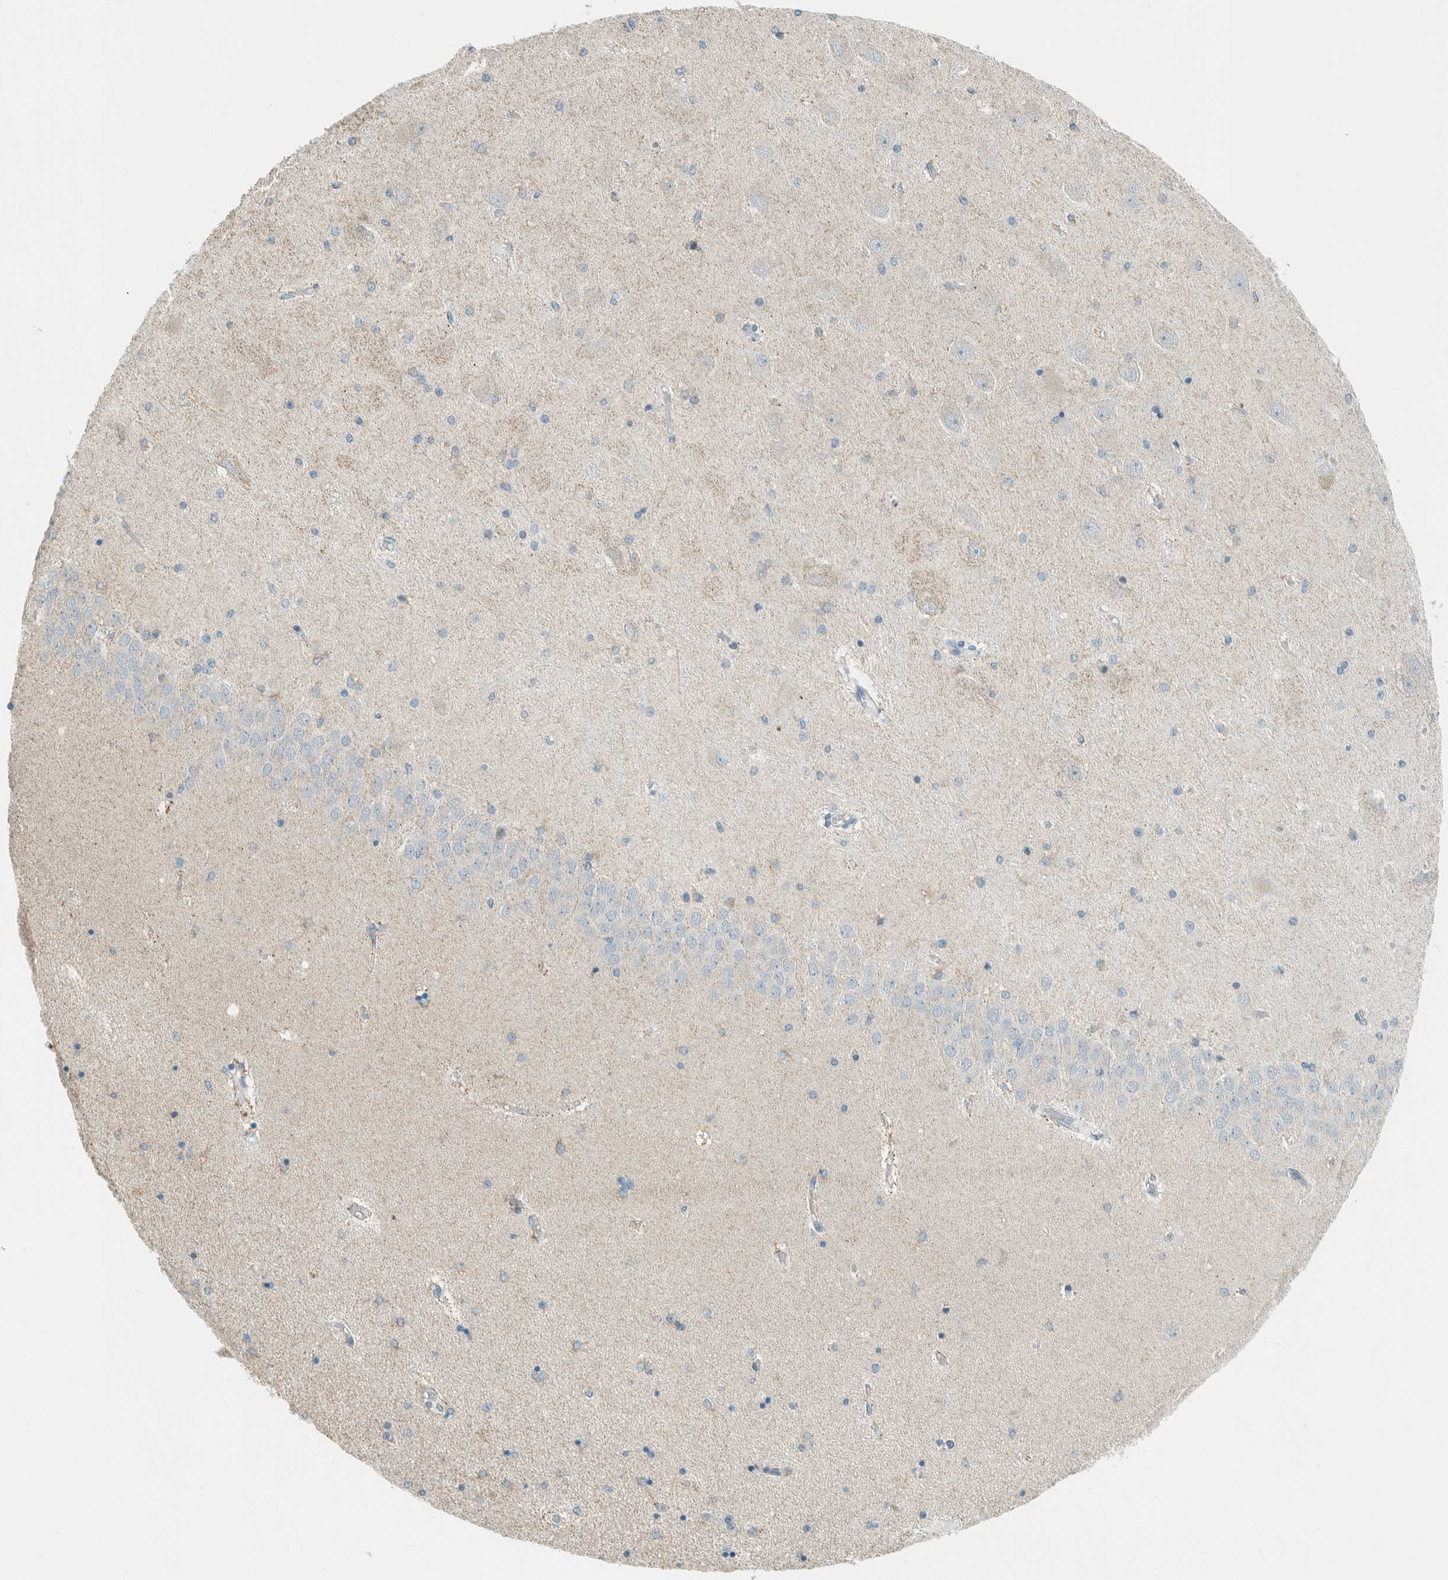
{"staining": {"intensity": "negative", "quantity": "none", "location": "none"}, "tissue": "hippocampus", "cell_type": "Glial cells", "image_type": "normal", "snomed": [{"axis": "morphology", "description": "Normal tissue, NOS"}, {"axis": "topography", "description": "Hippocampus"}], "caption": "Protein analysis of benign hippocampus reveals no significant expression in glial cells.", "gene": "AARSD1", "patient": {"sex": "female", "age": 54}}